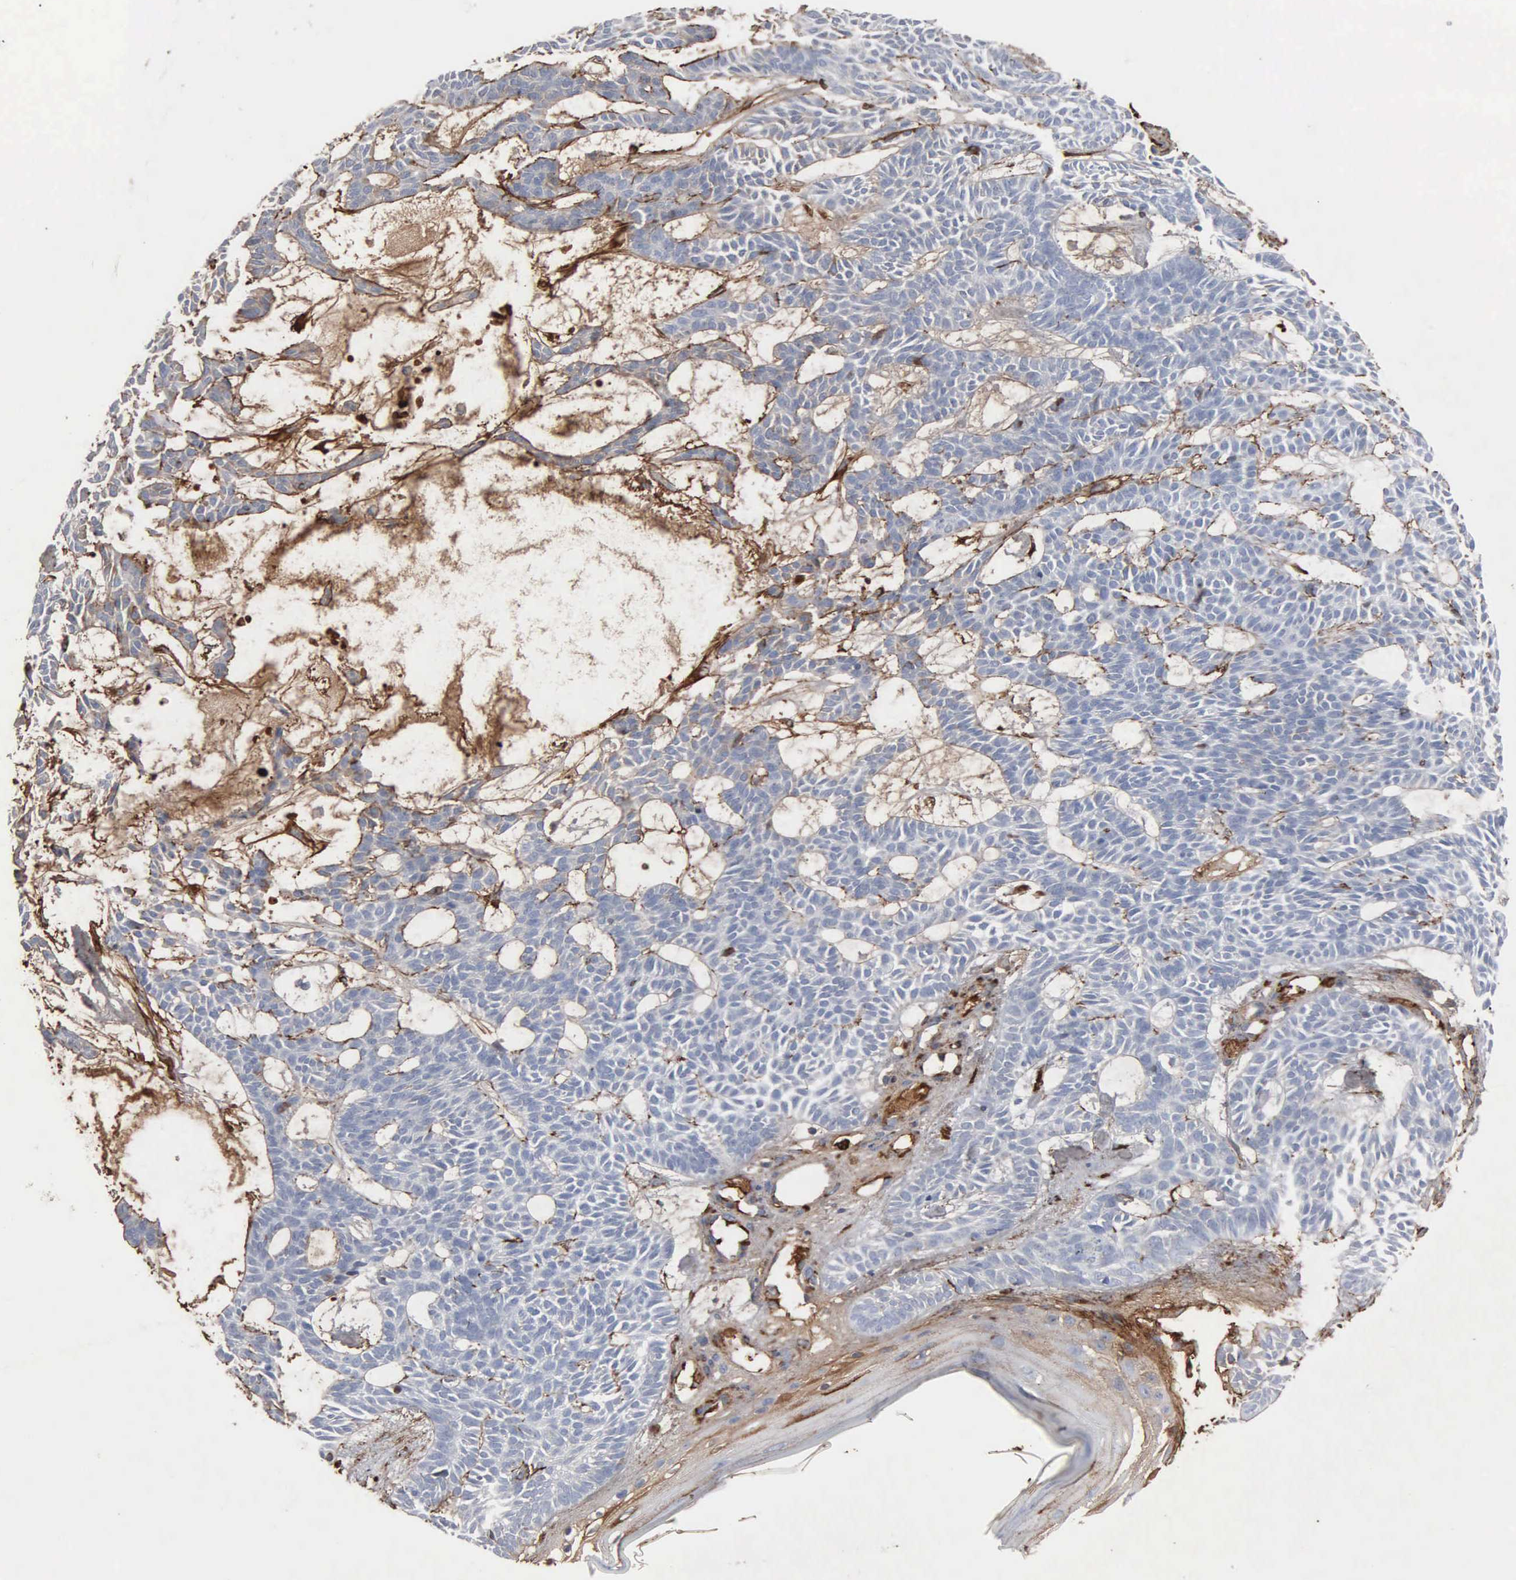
{"staining": {"intensity": "moderate", "quantity": "<25%", "location": "cytoplasmic/membranous"}, "tissue": "skin cancer", "cell_type": "Tumor cells", "image_type": "cancer", "snomed": [{"axis": "morphology", "description": "Basal cell carcinoma"}, {"axis": "topography", "description": "Skin"}], "caption": "About <25% of tumor cells in human skin basal cell carcinoma show moderate cytoplasmic/membranous protein positivity as visualized by brown immunohistochemical staining.", "gene": "FN1", "patient": {"sex": "male", "age": 75}}